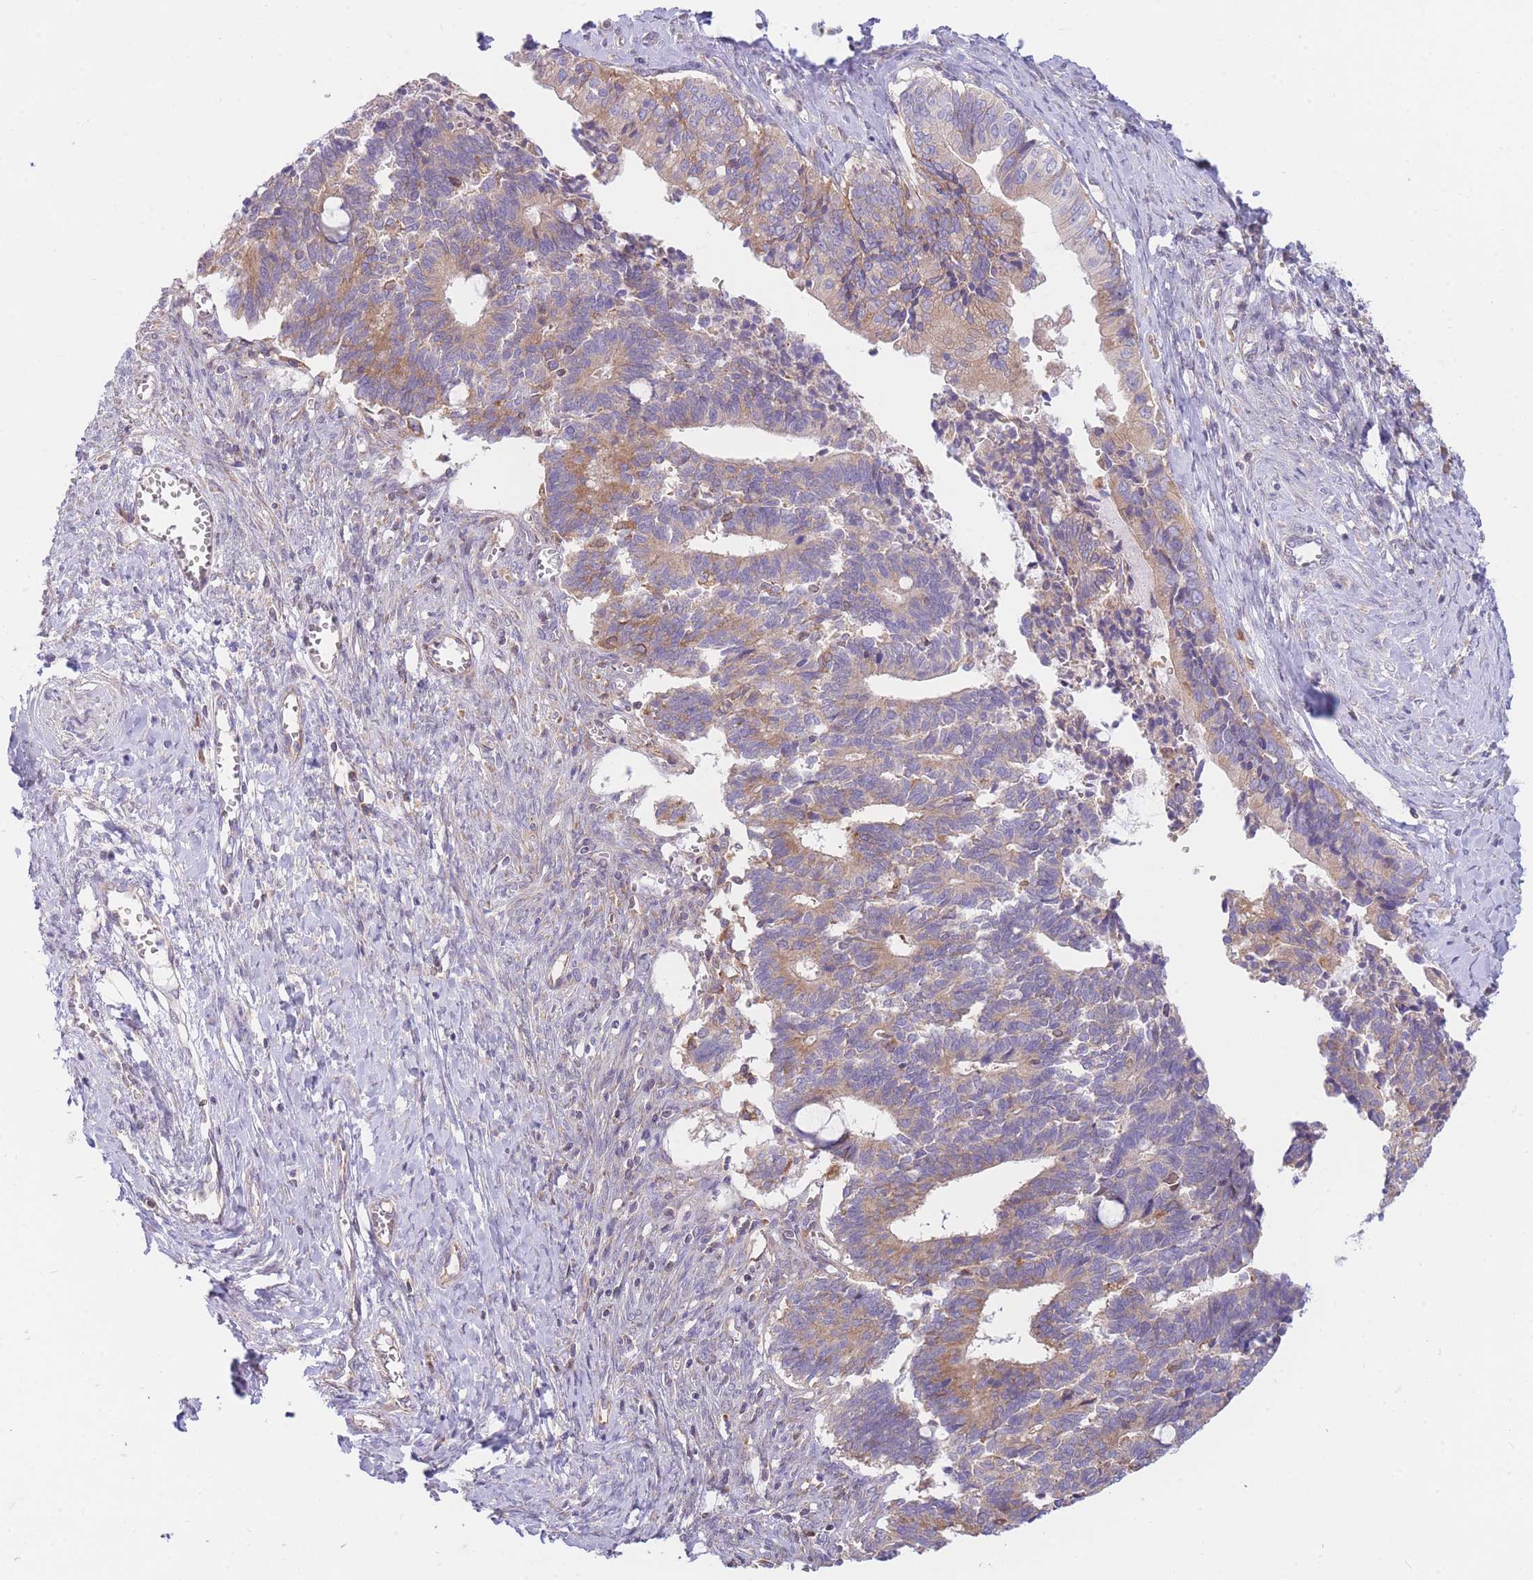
{"staining": {"intensity": "moderate", "quantity": "25%-75%", "location": "cytoplasmic/membranous"}, "tissue": "cervical cancer", "cell_type": "Tumor cells", "image_type": "cancer", "snomed": [{"axis": "morphology", "description": "Adenocarcinoma, NOS"}, {"axis": "topography", "description": "Cervix"}], "caption": "DAB immunohistochemical staining of human cervical adenocarcinoma shows moderate cytoplasmic/membranous protein staining in approximately 25%-75% of tumor cells.", "gene": "SH2B2", "patient": {"sex": "female", "age": 44}}